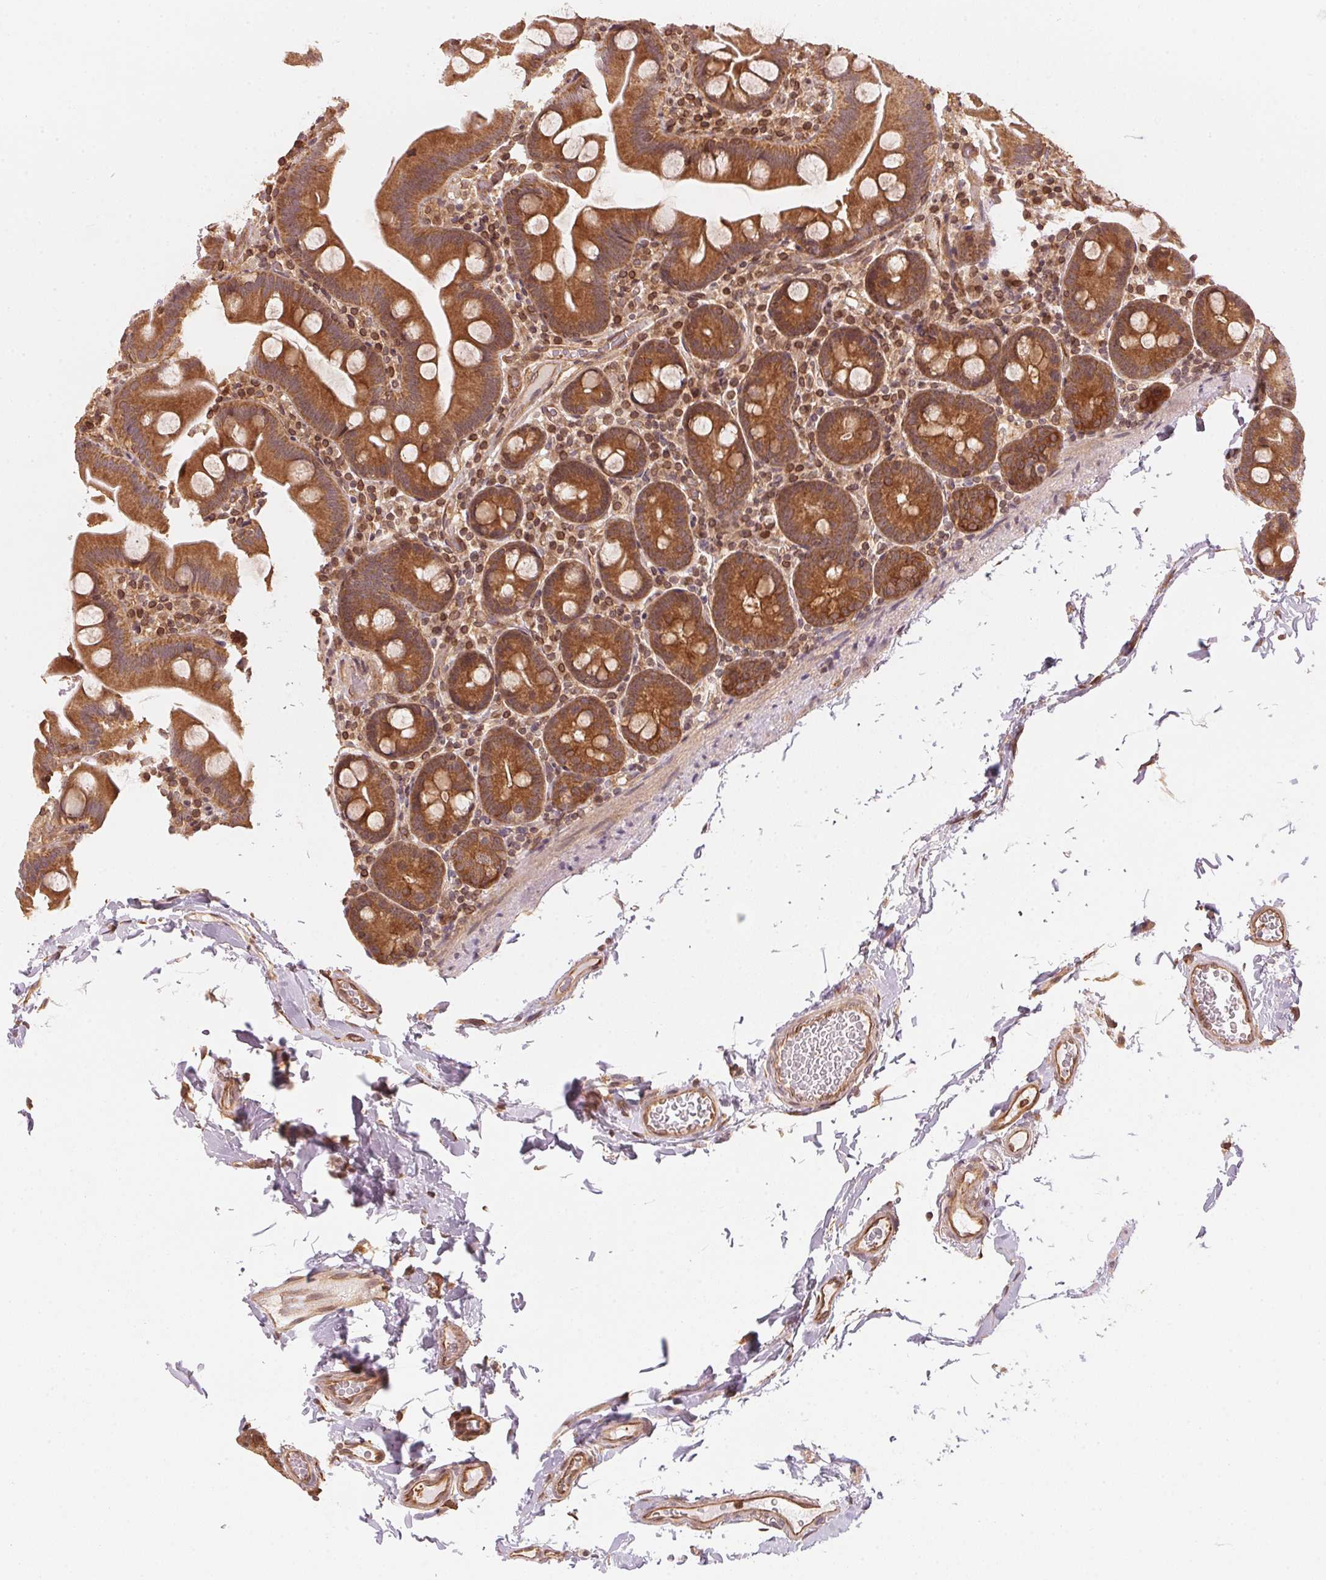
{"staining": {"intensity": "moderate", "quantity": ">75%", "location": "cytoplasmic/membranous"}, "tissue": "small intestine", "cell_type": "Glandular cells", "image_type": "normal", "snomed": [{"axis": "morphology", "description": "Normal tissue, NOS"}, {"axis": "topography", "description": "Small intestine"}], "caption": "Immunohistochemistry (DAB (3,3'-diaminobenzidine)) staining of normal human small intestine reveals moderate cytoplasmic/membranous protein positivity in about >75% of glandular cells.", "gene": "STRN4", "patient": {"sex": "female", "age": 68}}